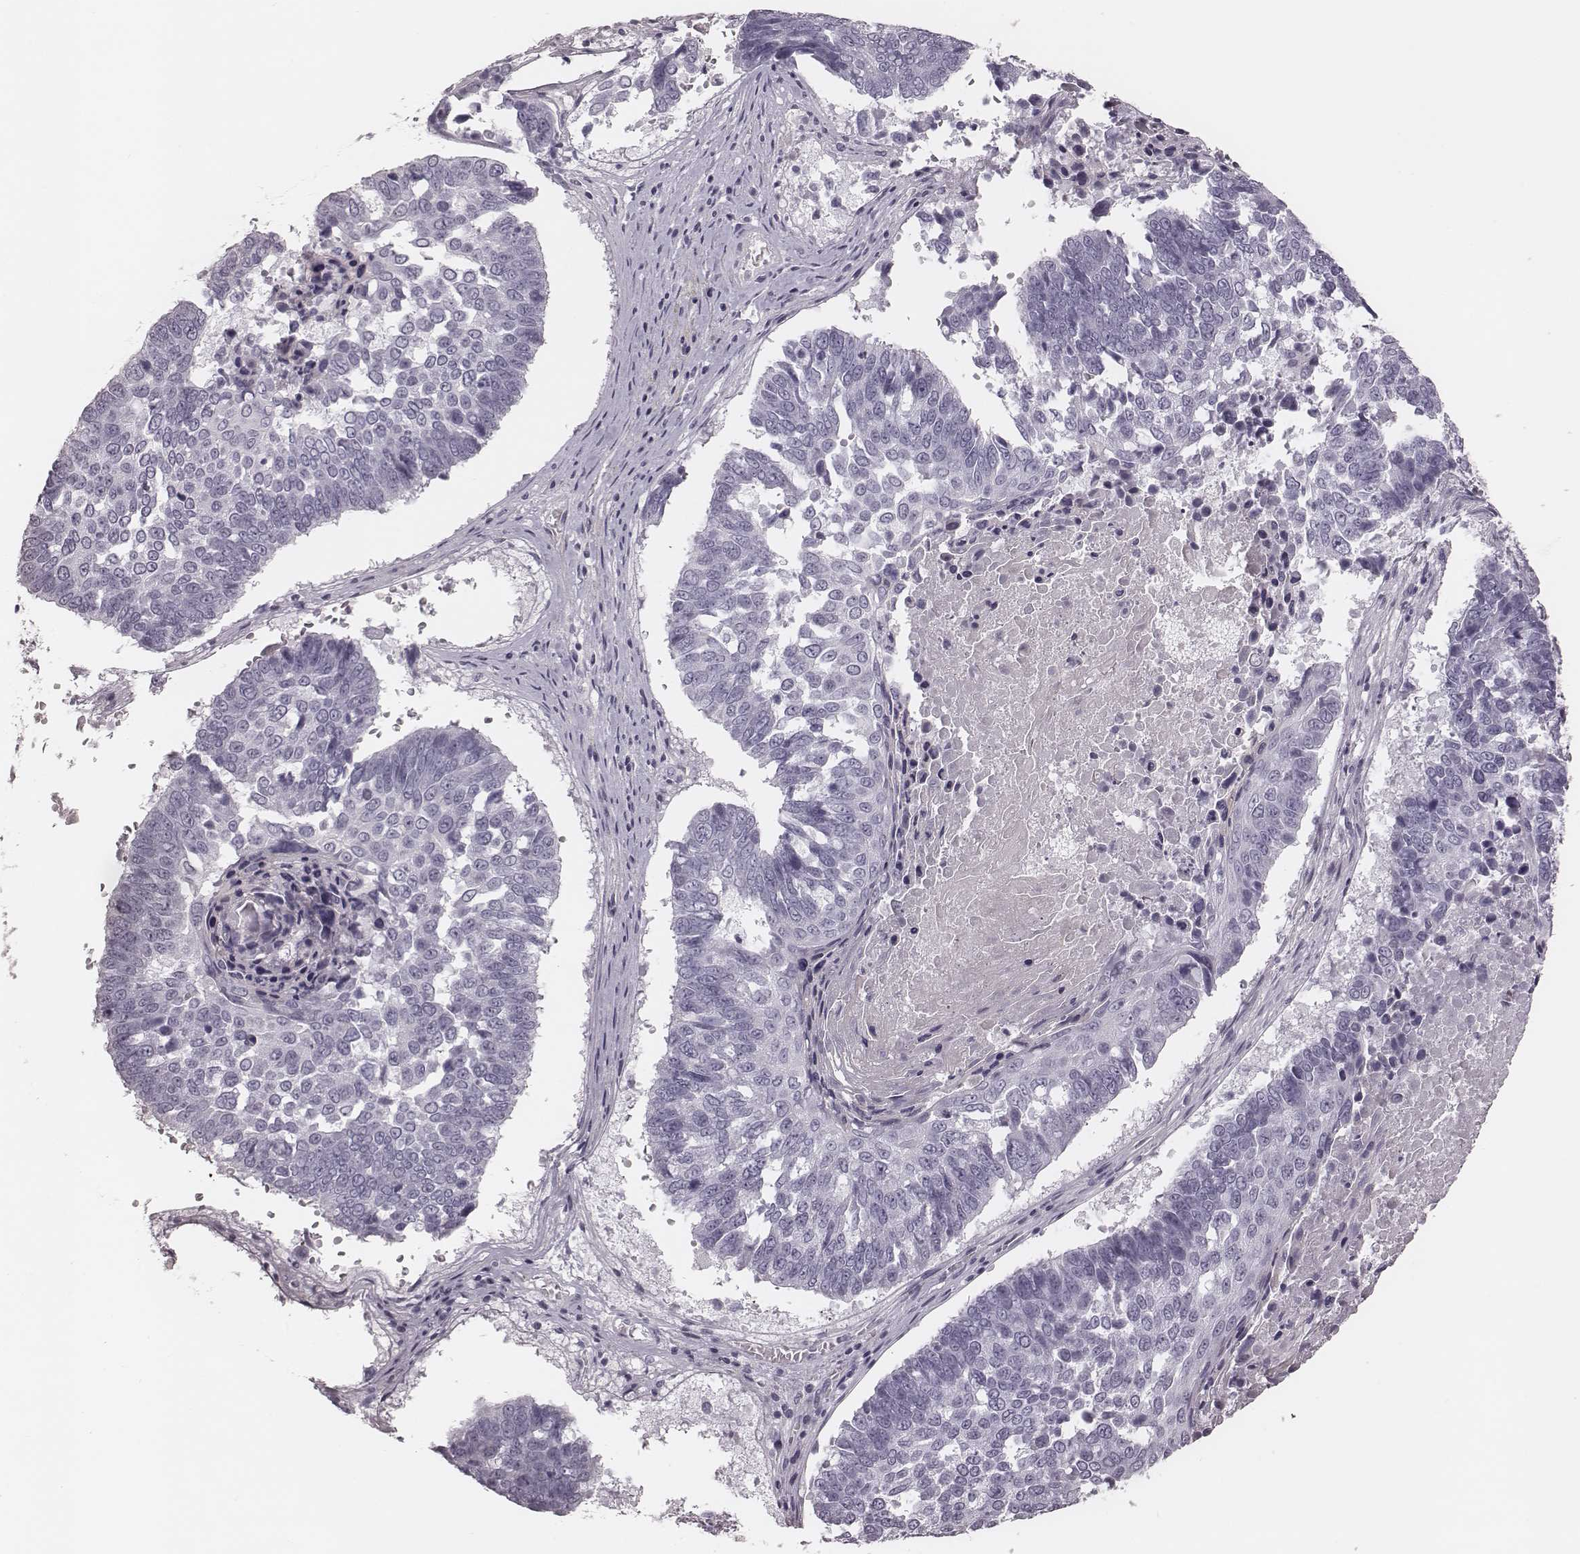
{"staining": {"intensity": "negative", "quantity": "none", "location": "none"}, "tissue": "lung cancer", "cell_type": "Tumor cells", "image_type": "cancer", "snomed": [{"axis": "morphology", "description": "Squamous cell carcinoma, NOS"}, {"axis": "topography", "description": "Lung"}], "caption": "An IHC image of lung cancer is shown. There is no staining in tumor cells of lung cancer.", "gene": "S100Z", "patient": {"sex": "male", "age": 73}}